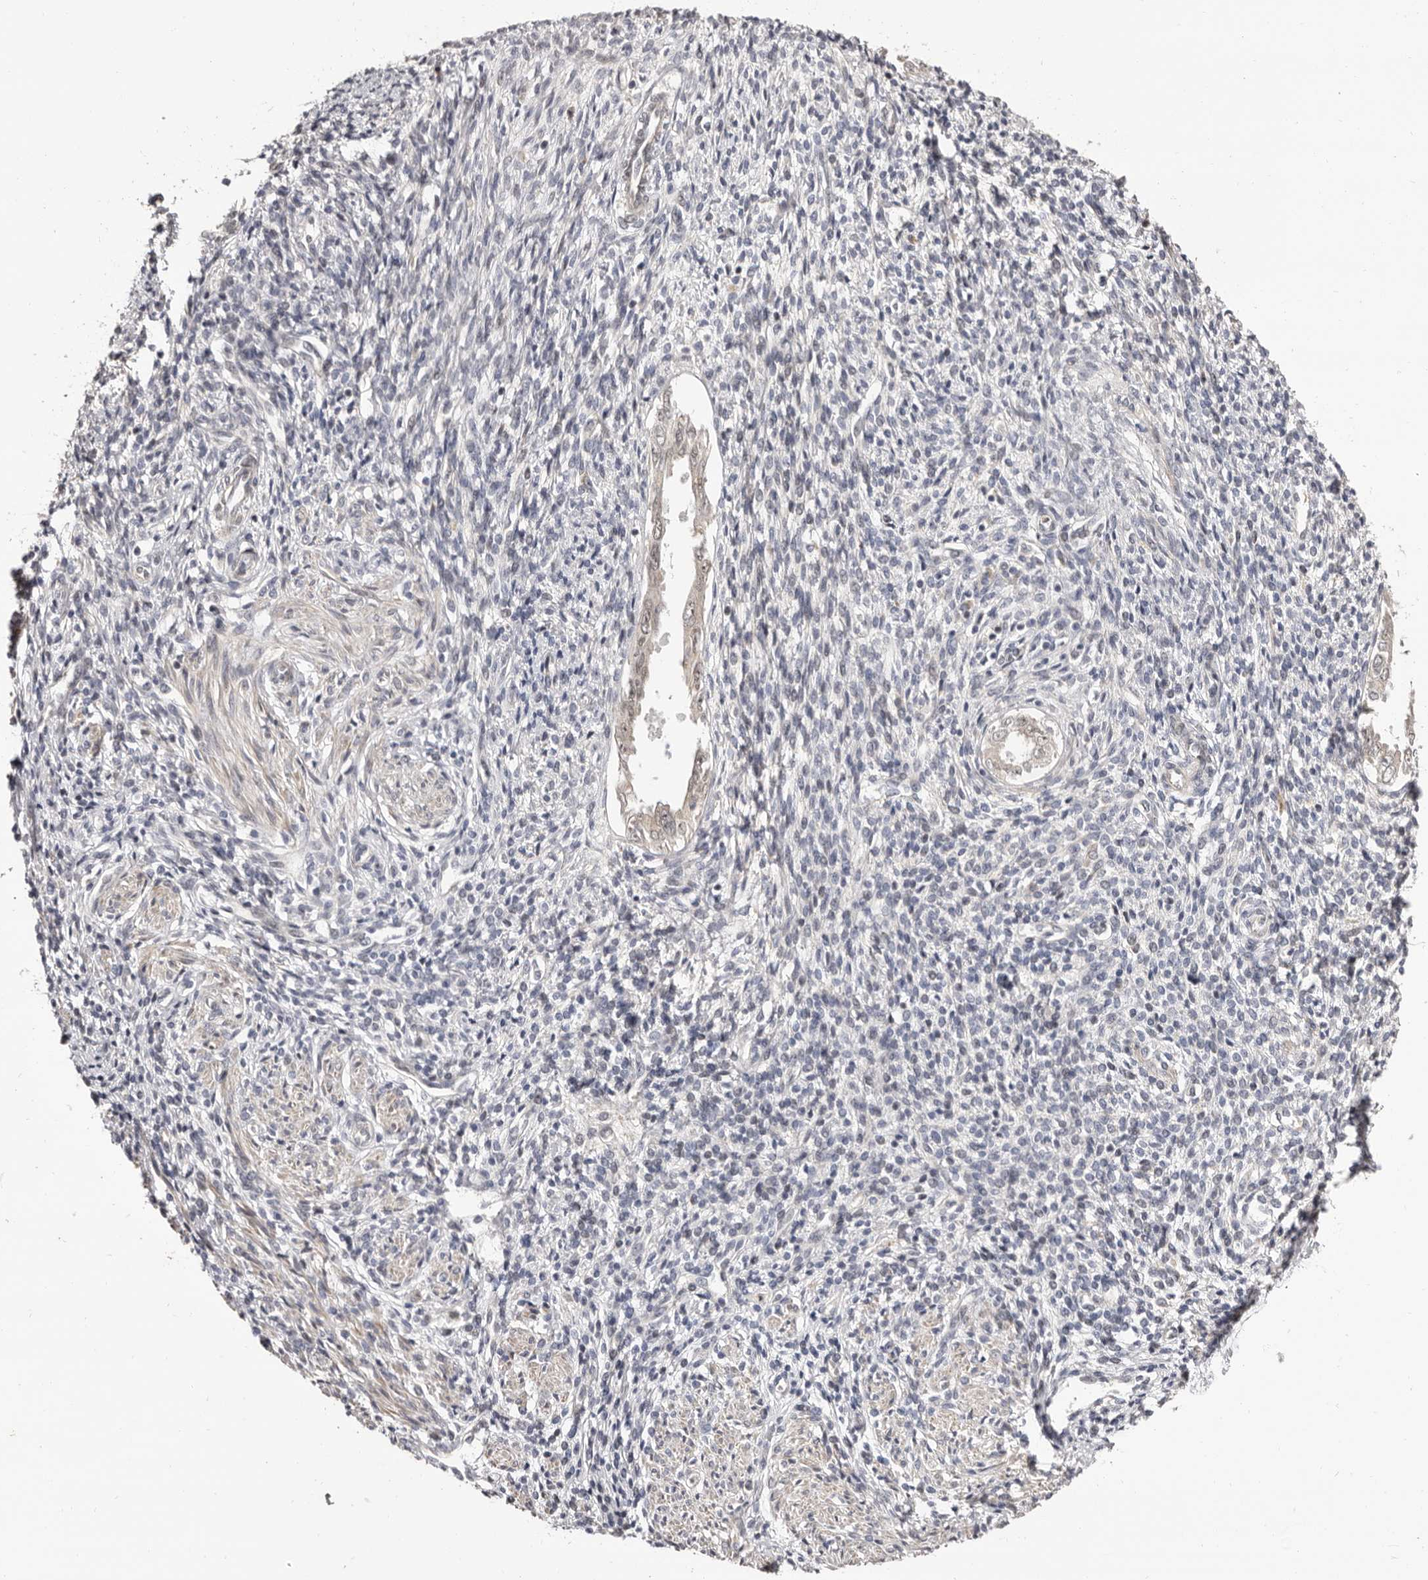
{"staining": {"intensity": "negative", "quantity": "none", "location": "none"}, "tissue": "endometrium", "cell_type": "Cells in endometrial stroma", "image_type": "normal", "snomed": [{"axis": "morphology", "description": "Normal tissue, NOS"}, {"axis": "topography", "description": "Endometrium"}], "caption": "DAB (3,3'-diaminobenzidine) immunohistochemical staining of normal human endometrium demonstrates no significant positivity in cells in endometrial stroma.", "gene": "ZNF326", "patient": {"sex": "female", "age": 66}}